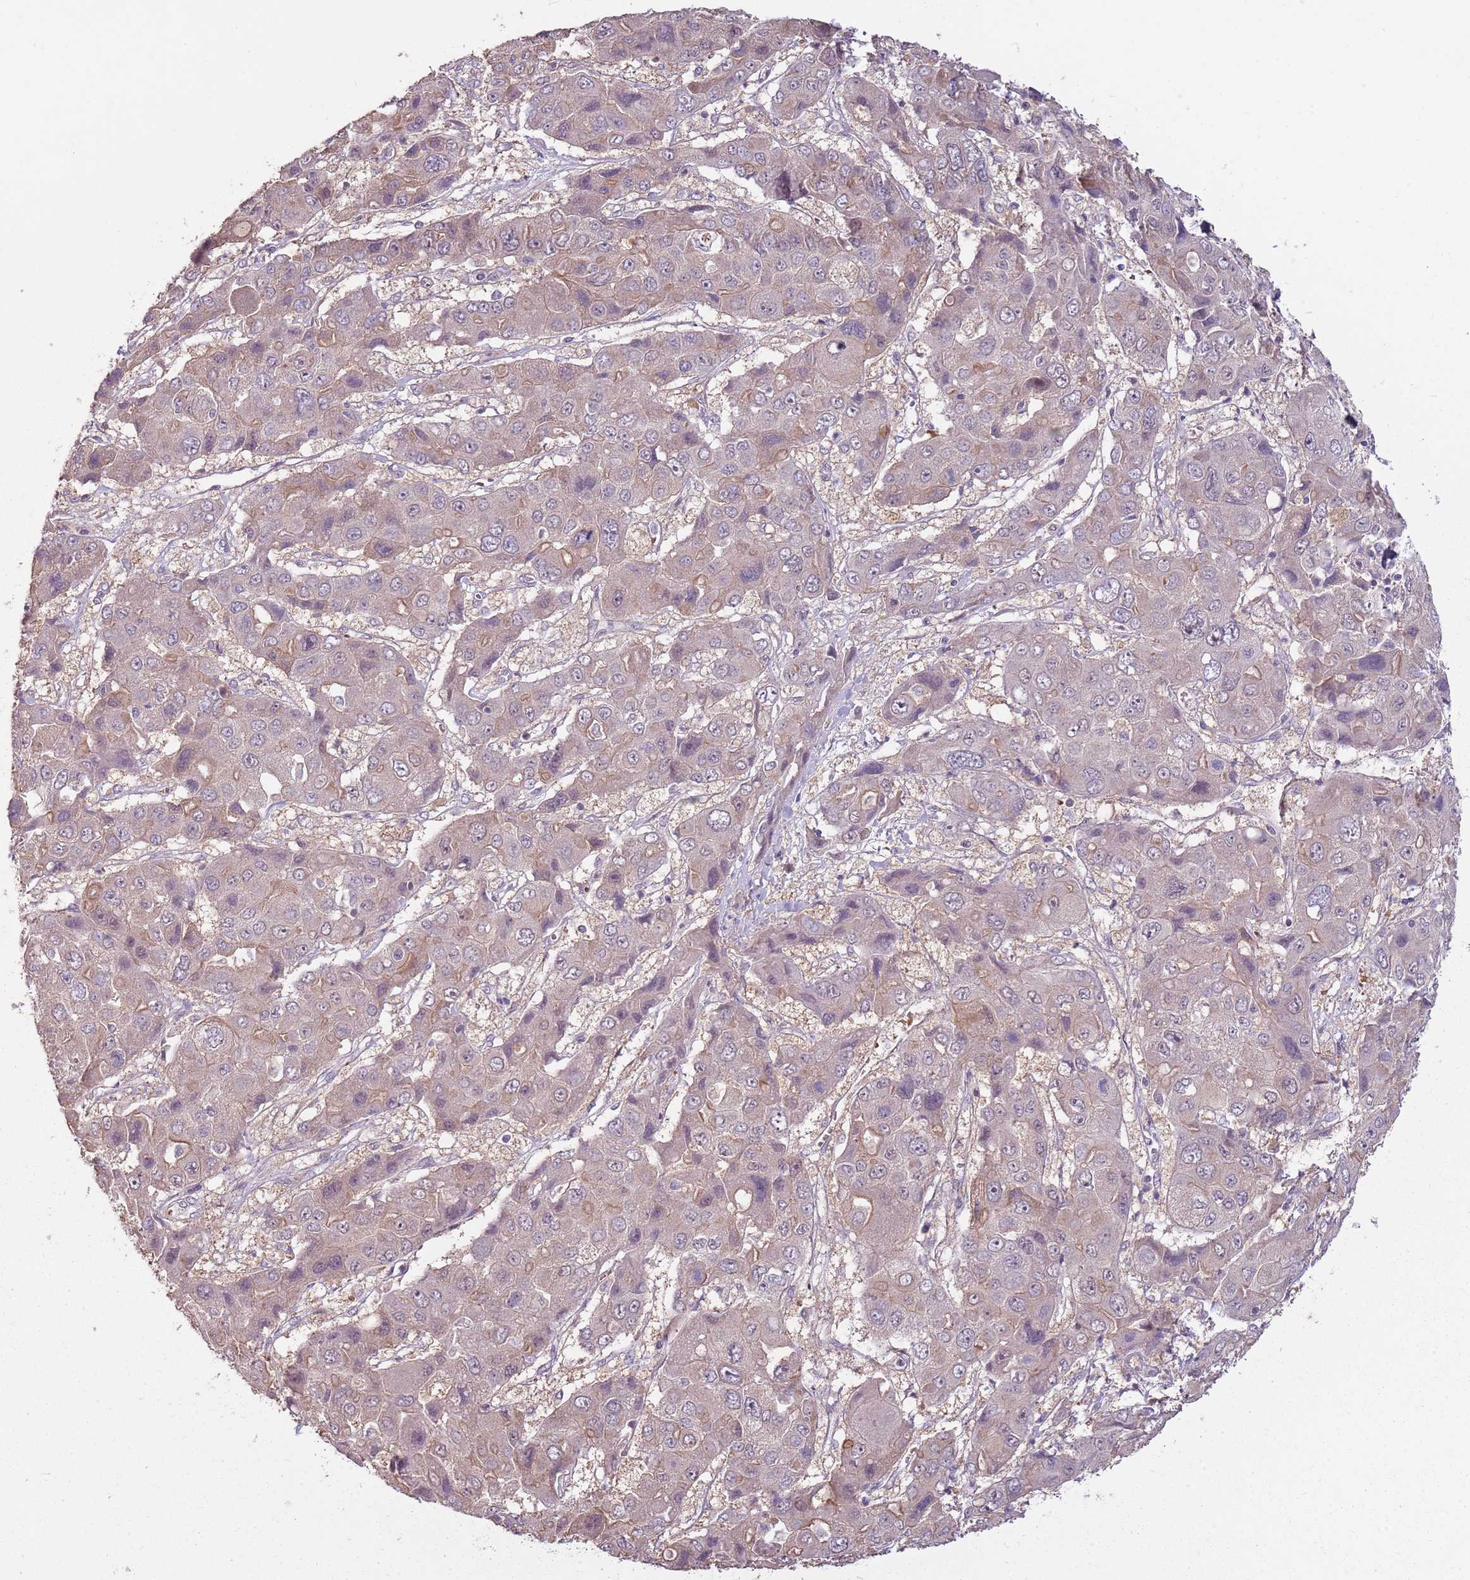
{"staining": {"intensity": "weak", "quantity": "<25%", "location": "cytoplasmic/membranous"}, "tissue": "liver cancer", "cell_type": "Tumor cells", "image_type": "cancer", "snomed": [{"axis": "morphology", "description": "Cholangiocarcinoma"}, {"axis": "topography", "description": "Liver"}], "caption": "Liver cholangiocarcinoma was stained to show a protein in brown. There is no significant positivity in tumor cells. (DAB (3,3'-diaminobenzidine) immunohistochemistry (IHC) visualized using brightfield microscopy, high magnification).", "gene": "TEKT4", "patient": {"sex": "male", "age": 67}}